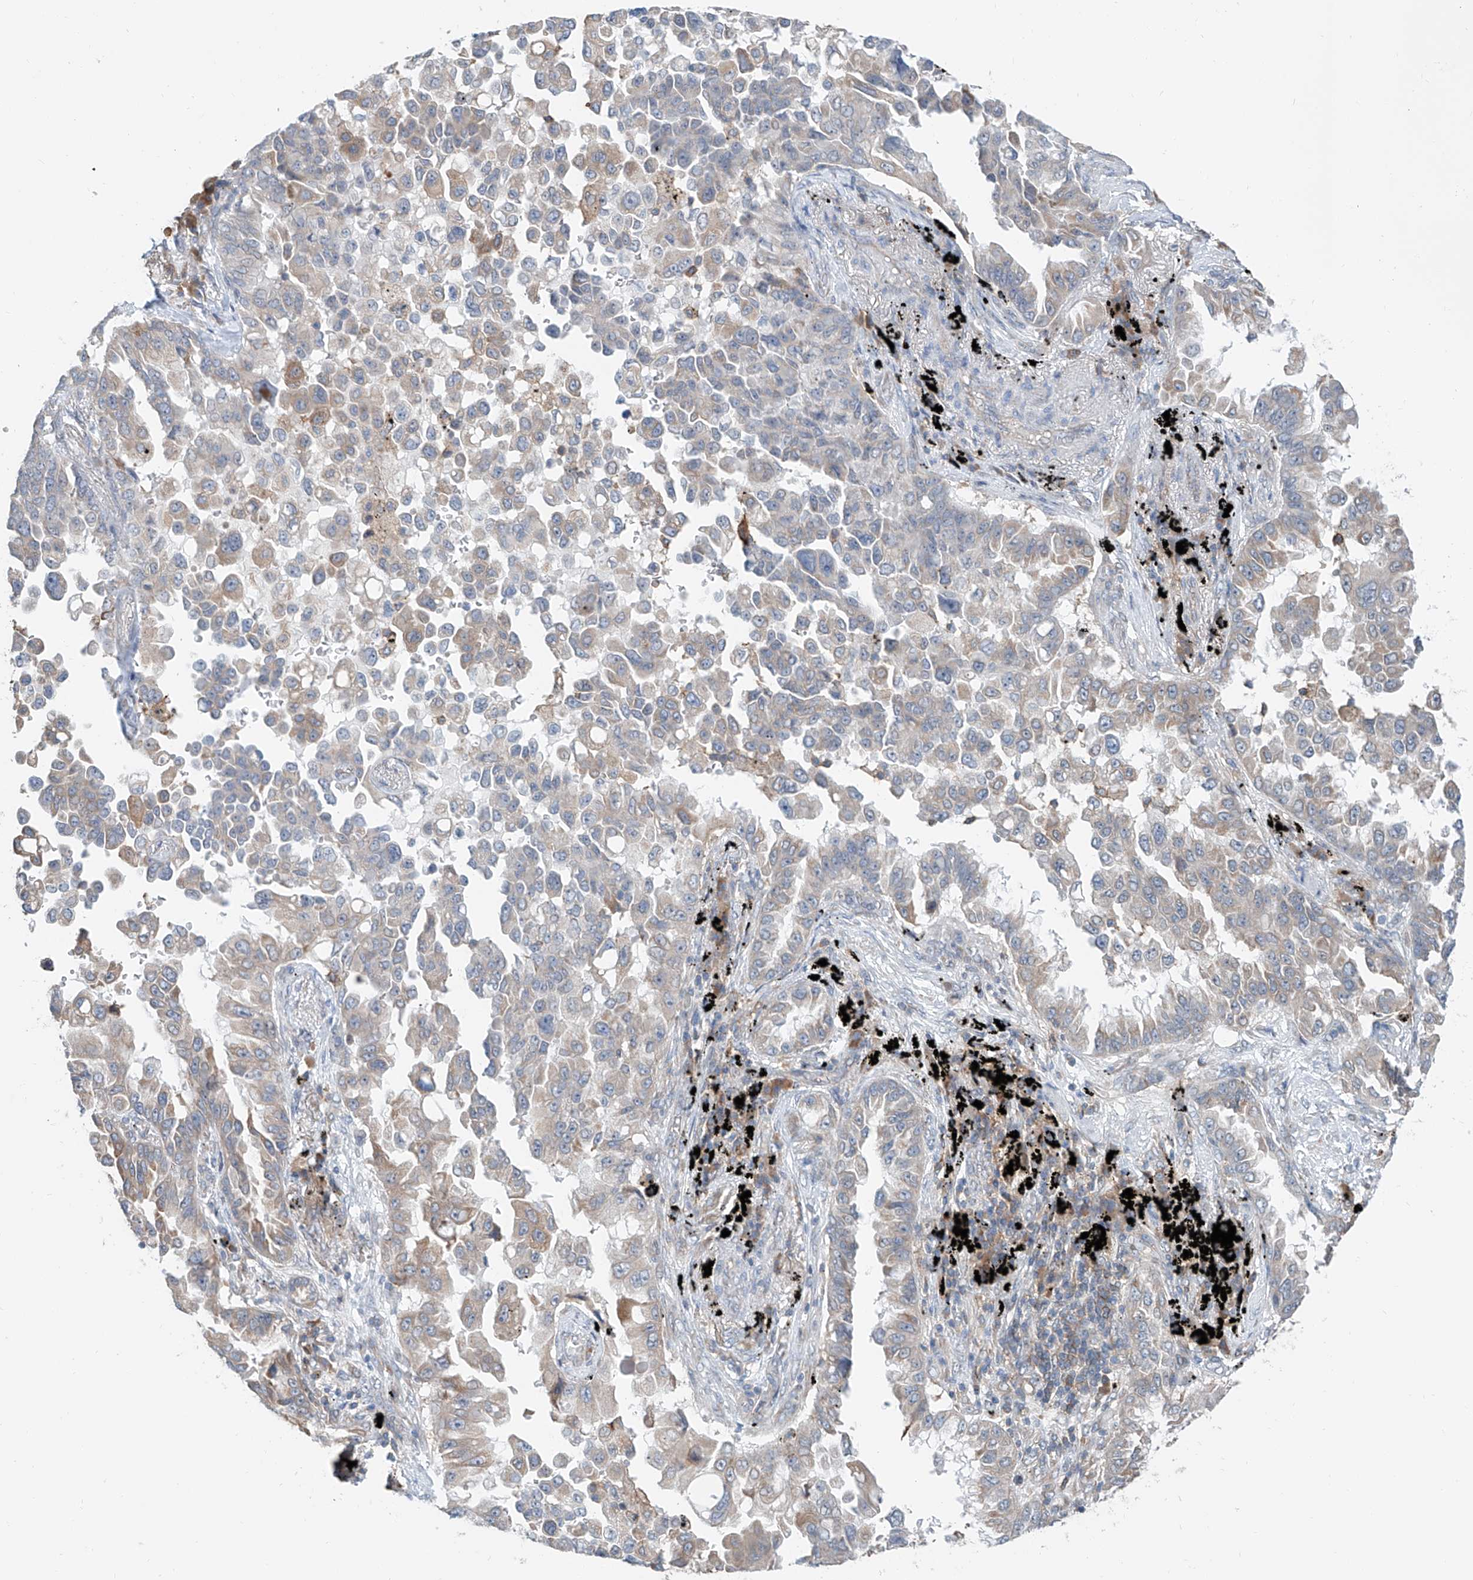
{"staining": {"intensity": "weak", "quantity": "<25%", "location": "cytoplasmic/membranous"}, "tissue": "lung cancer", "cell_type": "Tumor cells", "image_type": "cancer", "snomed": [{"axis": "morphology", "description": "Adenocarcinoma, NOS"}, {"axis": "topography", "description": "Lung"}], "caption": "Immunohistochemistry (IHC) micrograph of human lung cancer stained for a protein (brown), which displays no expression in tumor cells.", "gene": "KCNK10", "patient": {"sex": "female", "age": 67}}